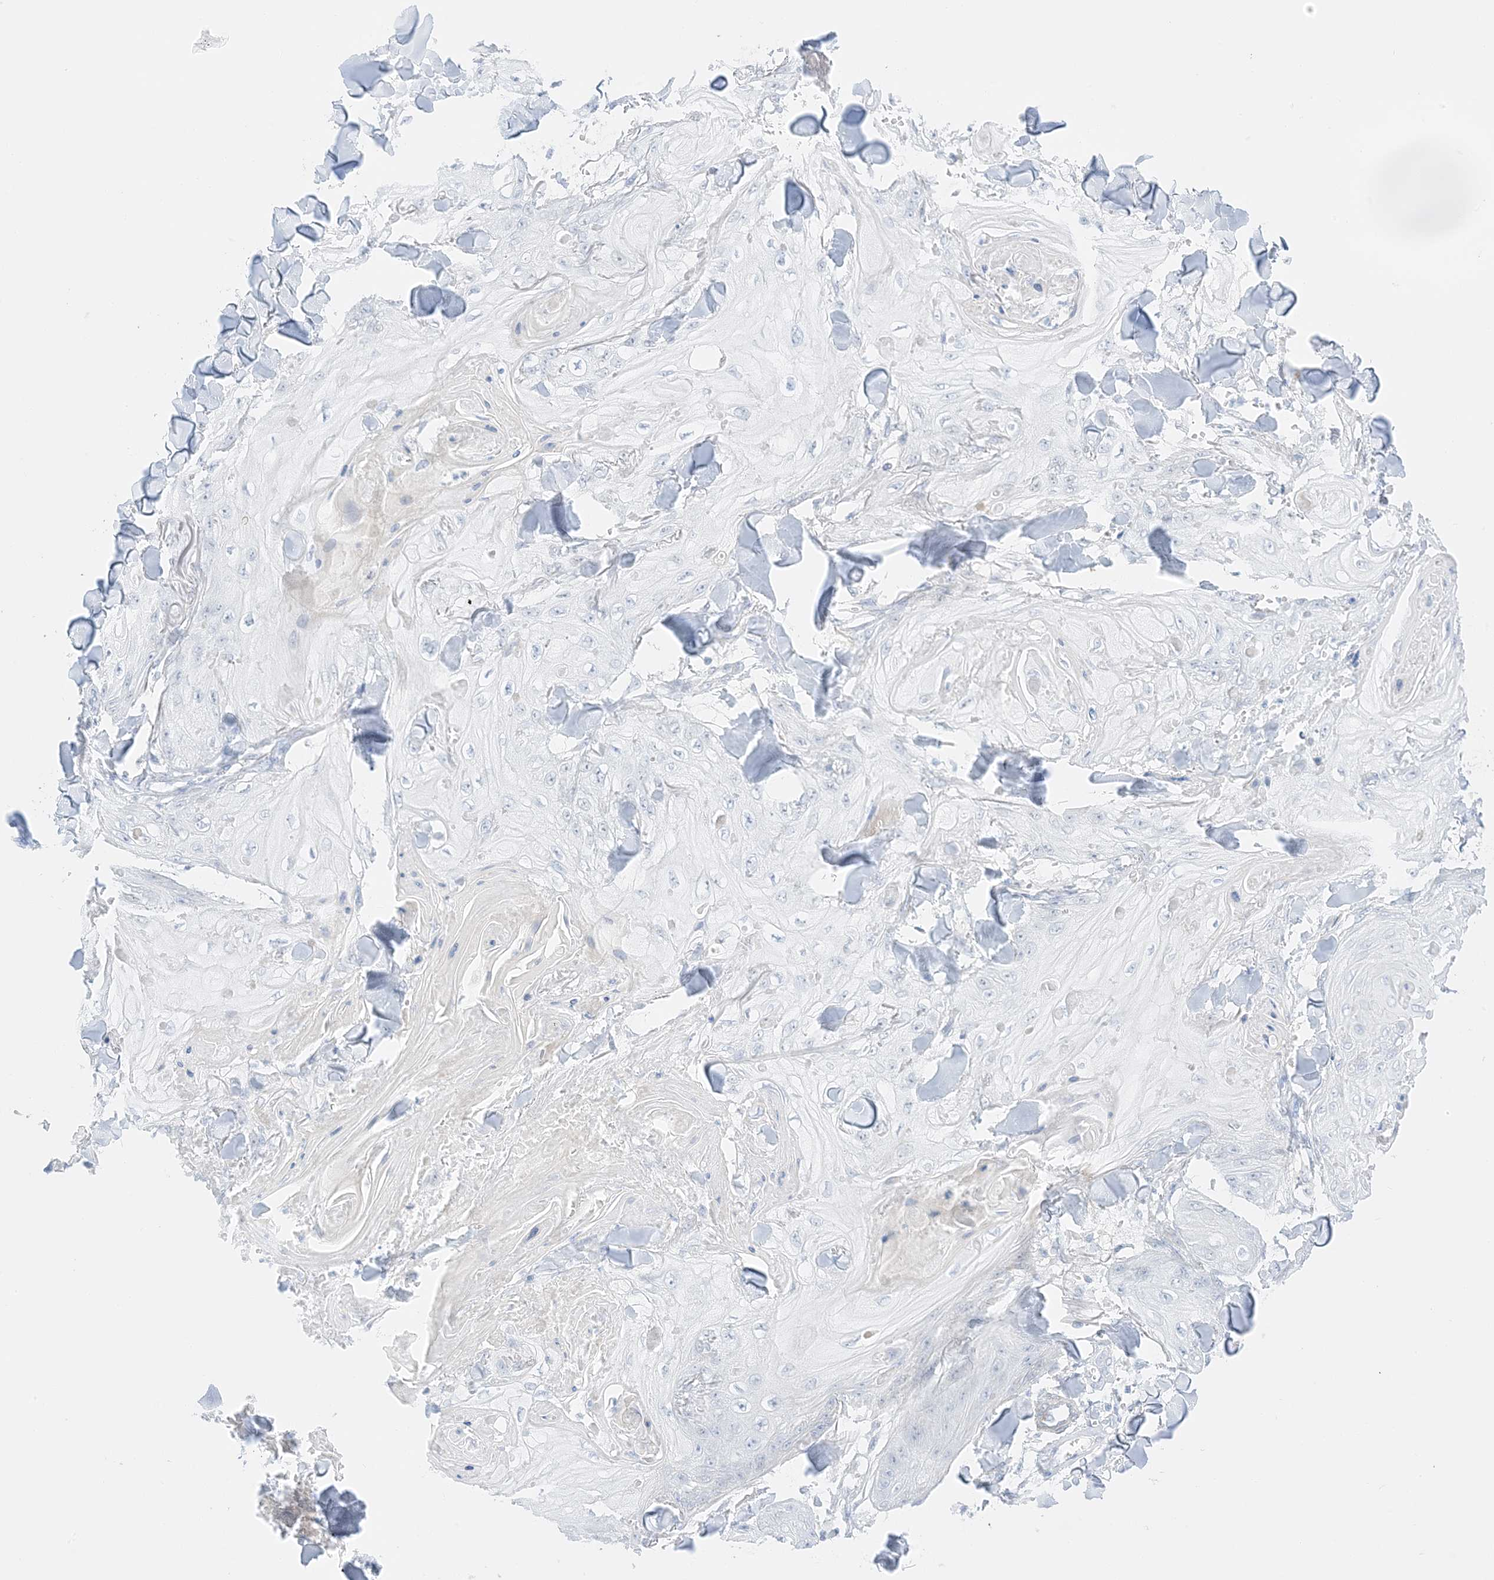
{"staining": {"intensity": "negative", "quantity": "none", "location": "none"}, "tissue": "skin cancer", "cell_type": "Tumor cells", "image_type": "cancer", "snomed": [{"axis": "morphology", "description": "Squamous cell carcinoma, NOS"}, {"axis": "topography", "description": "Skin"}], "caption": "An immunohistochemistry photomicrograph of squamous cell carcinoma (skin) is shown. There is no staining in tumor cells of squamous cell carcinoma (skin).", "gene": "SLC22A13", "patient": {"sex": "male", "age": 74}}